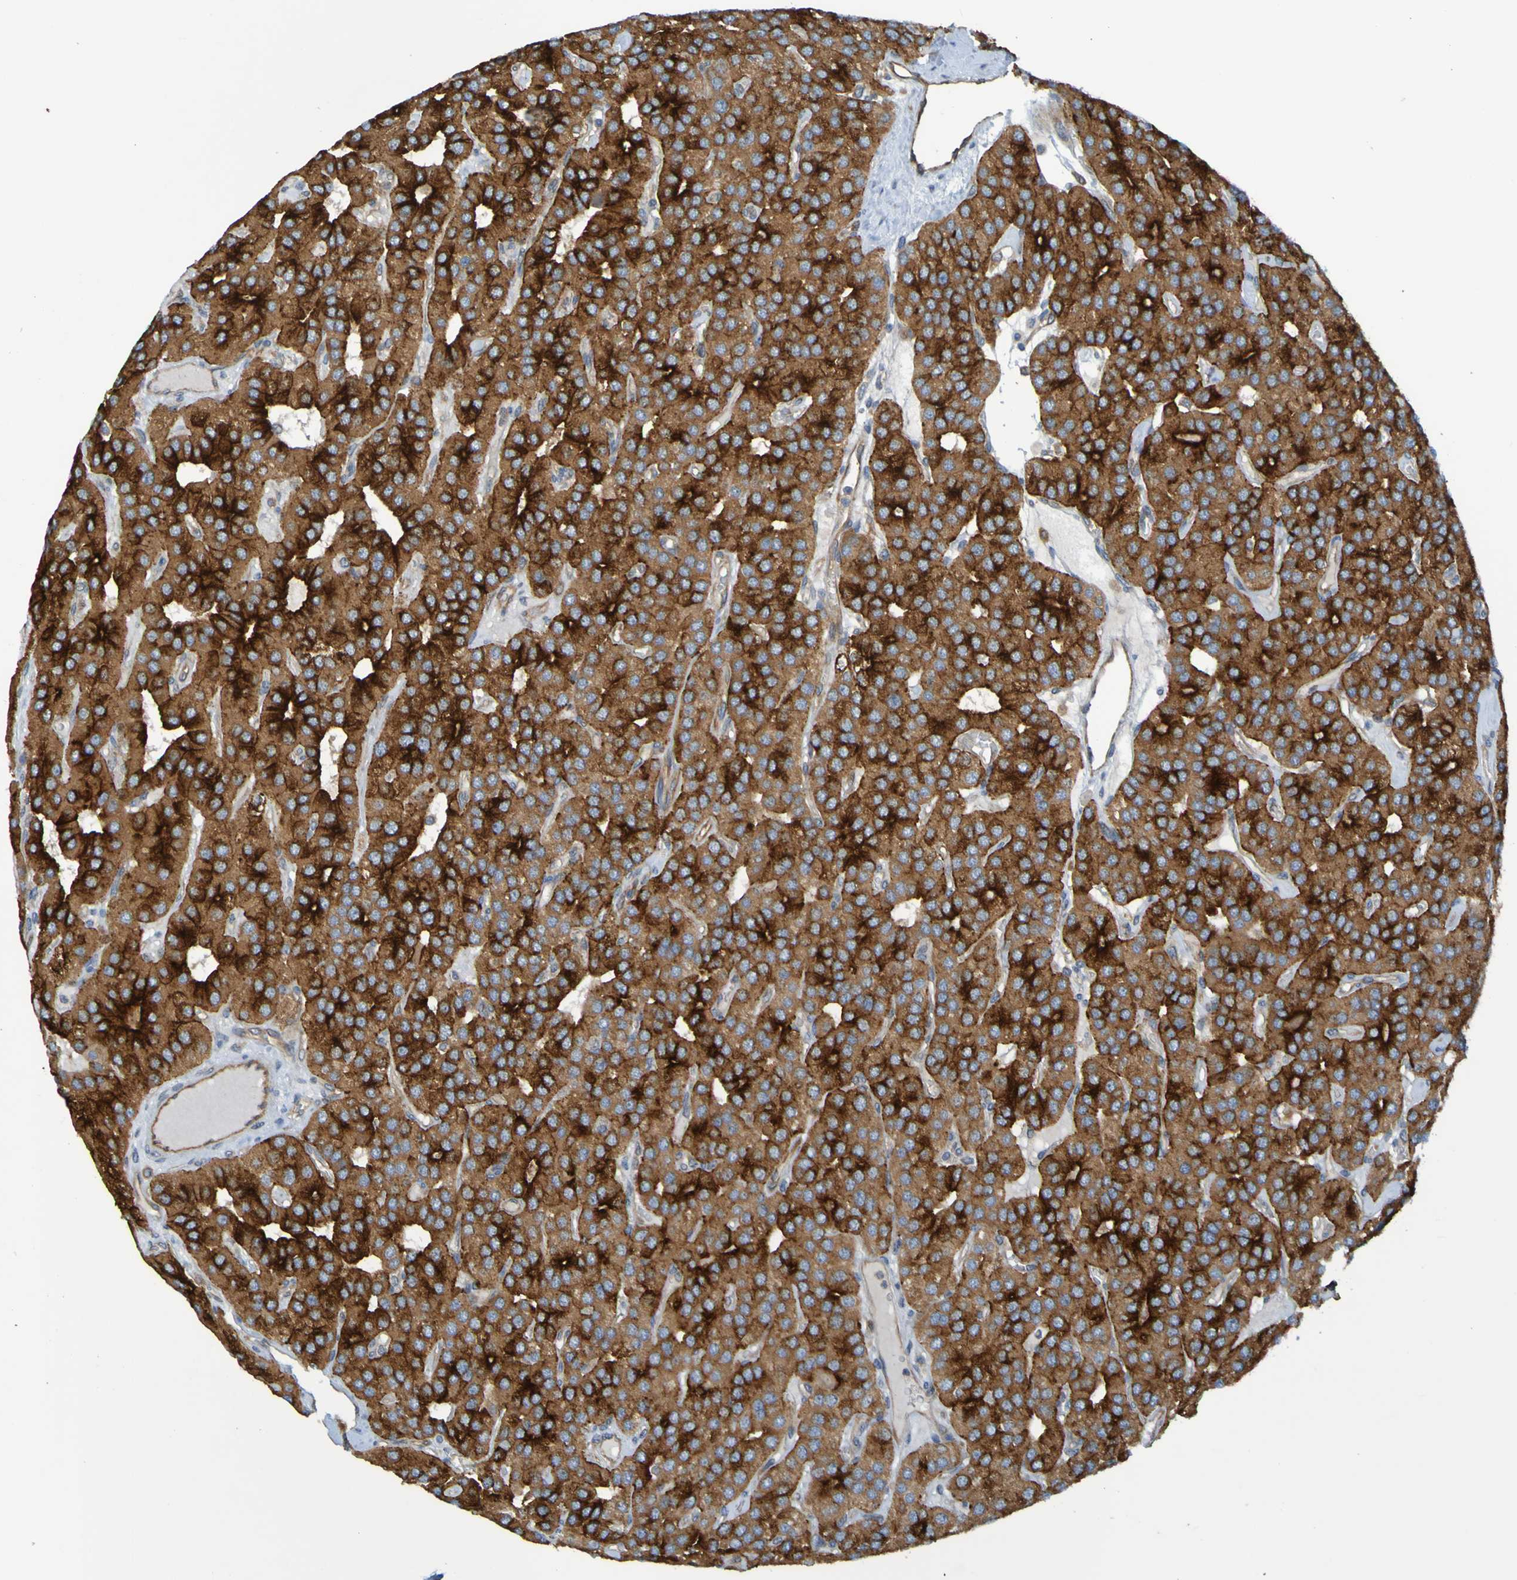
{"staining": {"intensity": "strong", "quantity": ">75%", "location": "cytoplasmic/membranous"}, "tissue": "parathyroid gland", "cell_type": "Glandular cells", "image_type": "normal", "snomed": [{"axis": "morphology", "description": "Normal tissue, NOS"}, {"axis": "morphology", "description": "Adenoma, NOS"}, {"axis": "topography", "description": "Parathyroid gland"}], "caption": "This is a micrograph of IHC staining of unremarkable parathyroid gland, which shows strong positivity in the cytoplasmic/membranous of glandular cells.", "gene": "DNAJC4", "patient": {"sex": "female", "age": 86}}